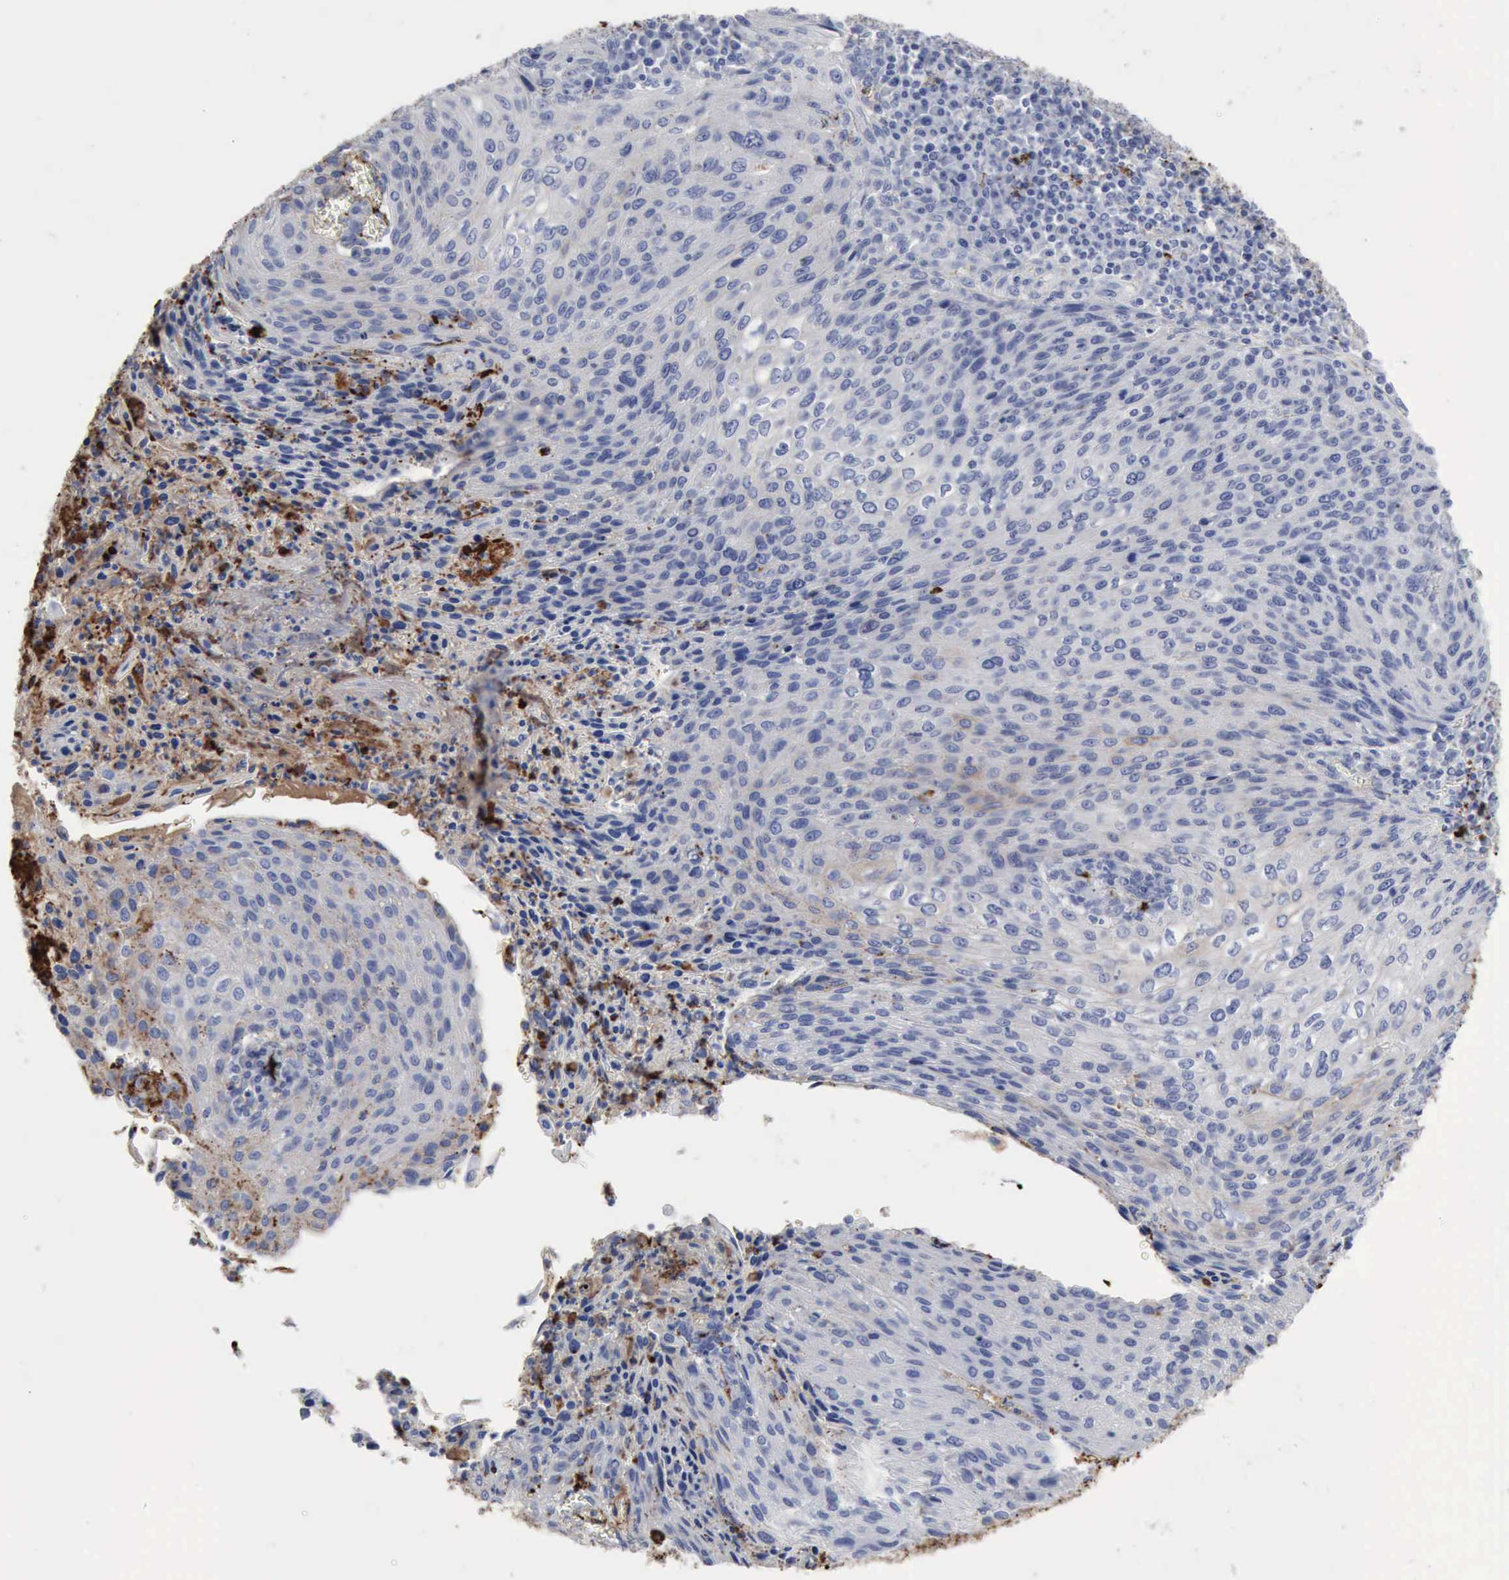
{"staining": {"intensity": "negative", "quantity": "none", "location": "none"}, "tissue": "cervical cancer", "cell_type": "Tumor cells", "image_type": "cancer", "snomed": [{"axis": "morphology", "description": "Squamous cell carcinoma, NOS"}, {"axis": "topography", "description": "Cervix"}], "caption": "Tumor cells show no significant staining in cervical squamous cell carcinoma. The staining is performed using DAB brown chromogen with nuclei counter-stained in using hematoxylin.", "gene": "C4BPA", "patient": {"sex": "female", "age": 32}}